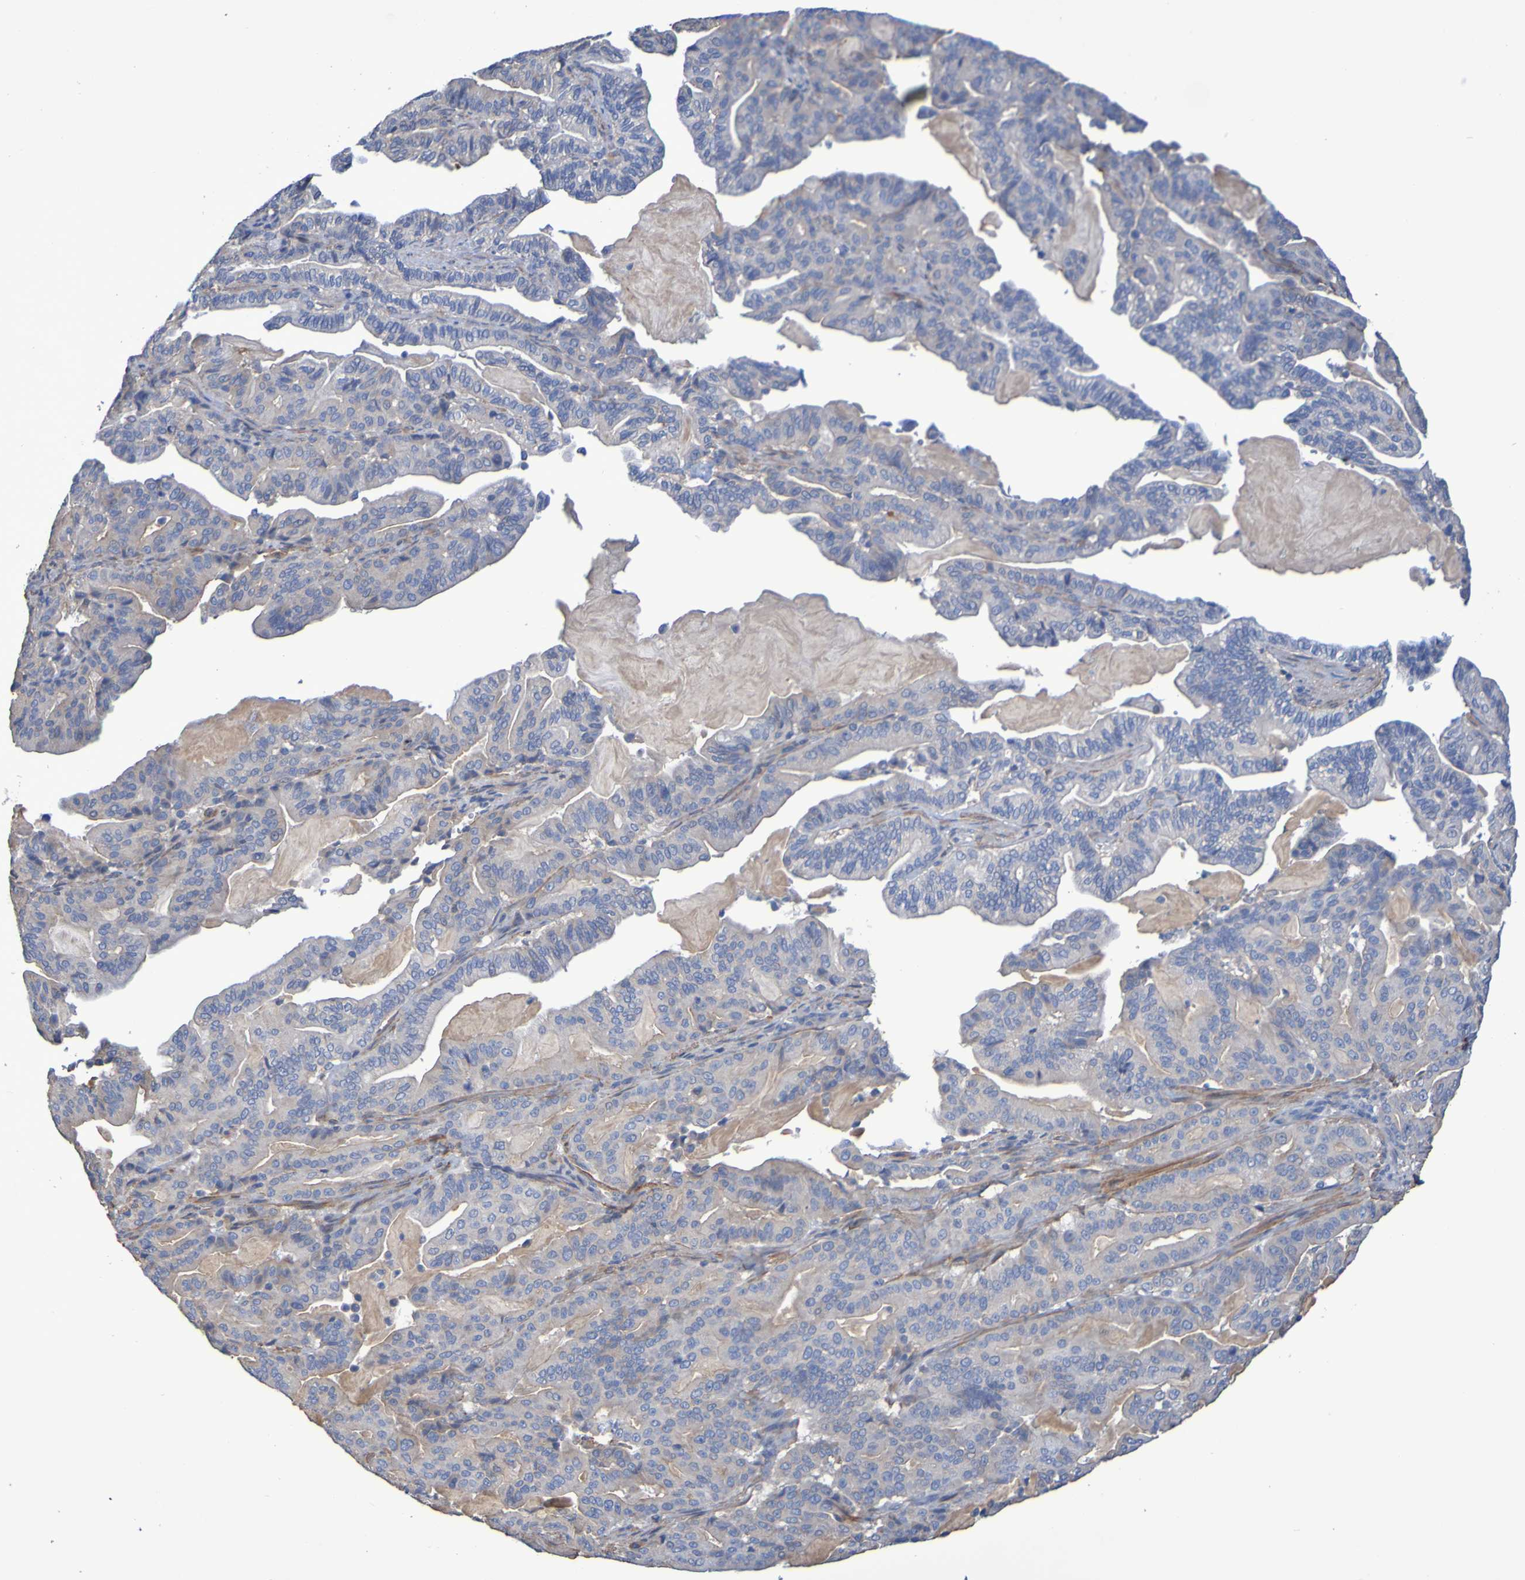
{"staining": {"intensity": "moderate", "quantity": "25%-75%", "location": "cytoplasmic/membranous"}, "tissue": "pancreatic cancer", "cell_type": "Tumor cells", "image_type": "cancer", "snomed": [{"axis": "morphology", "description": "Adenocarcinoma, NOS"}, {"axis": "topography", "description": "Pancreas"}], "caption": "DAB (3,3'-diaminobenzidine) immunohistochemical staining of human pancreatic cancer (adenocarcinoma) exhibits moderate cytoplasmic/membranous protein staining in about 25%-75% of tumor cells.", "gene": "SRPRB", "patient": {"sex": "male", "age": 63}}